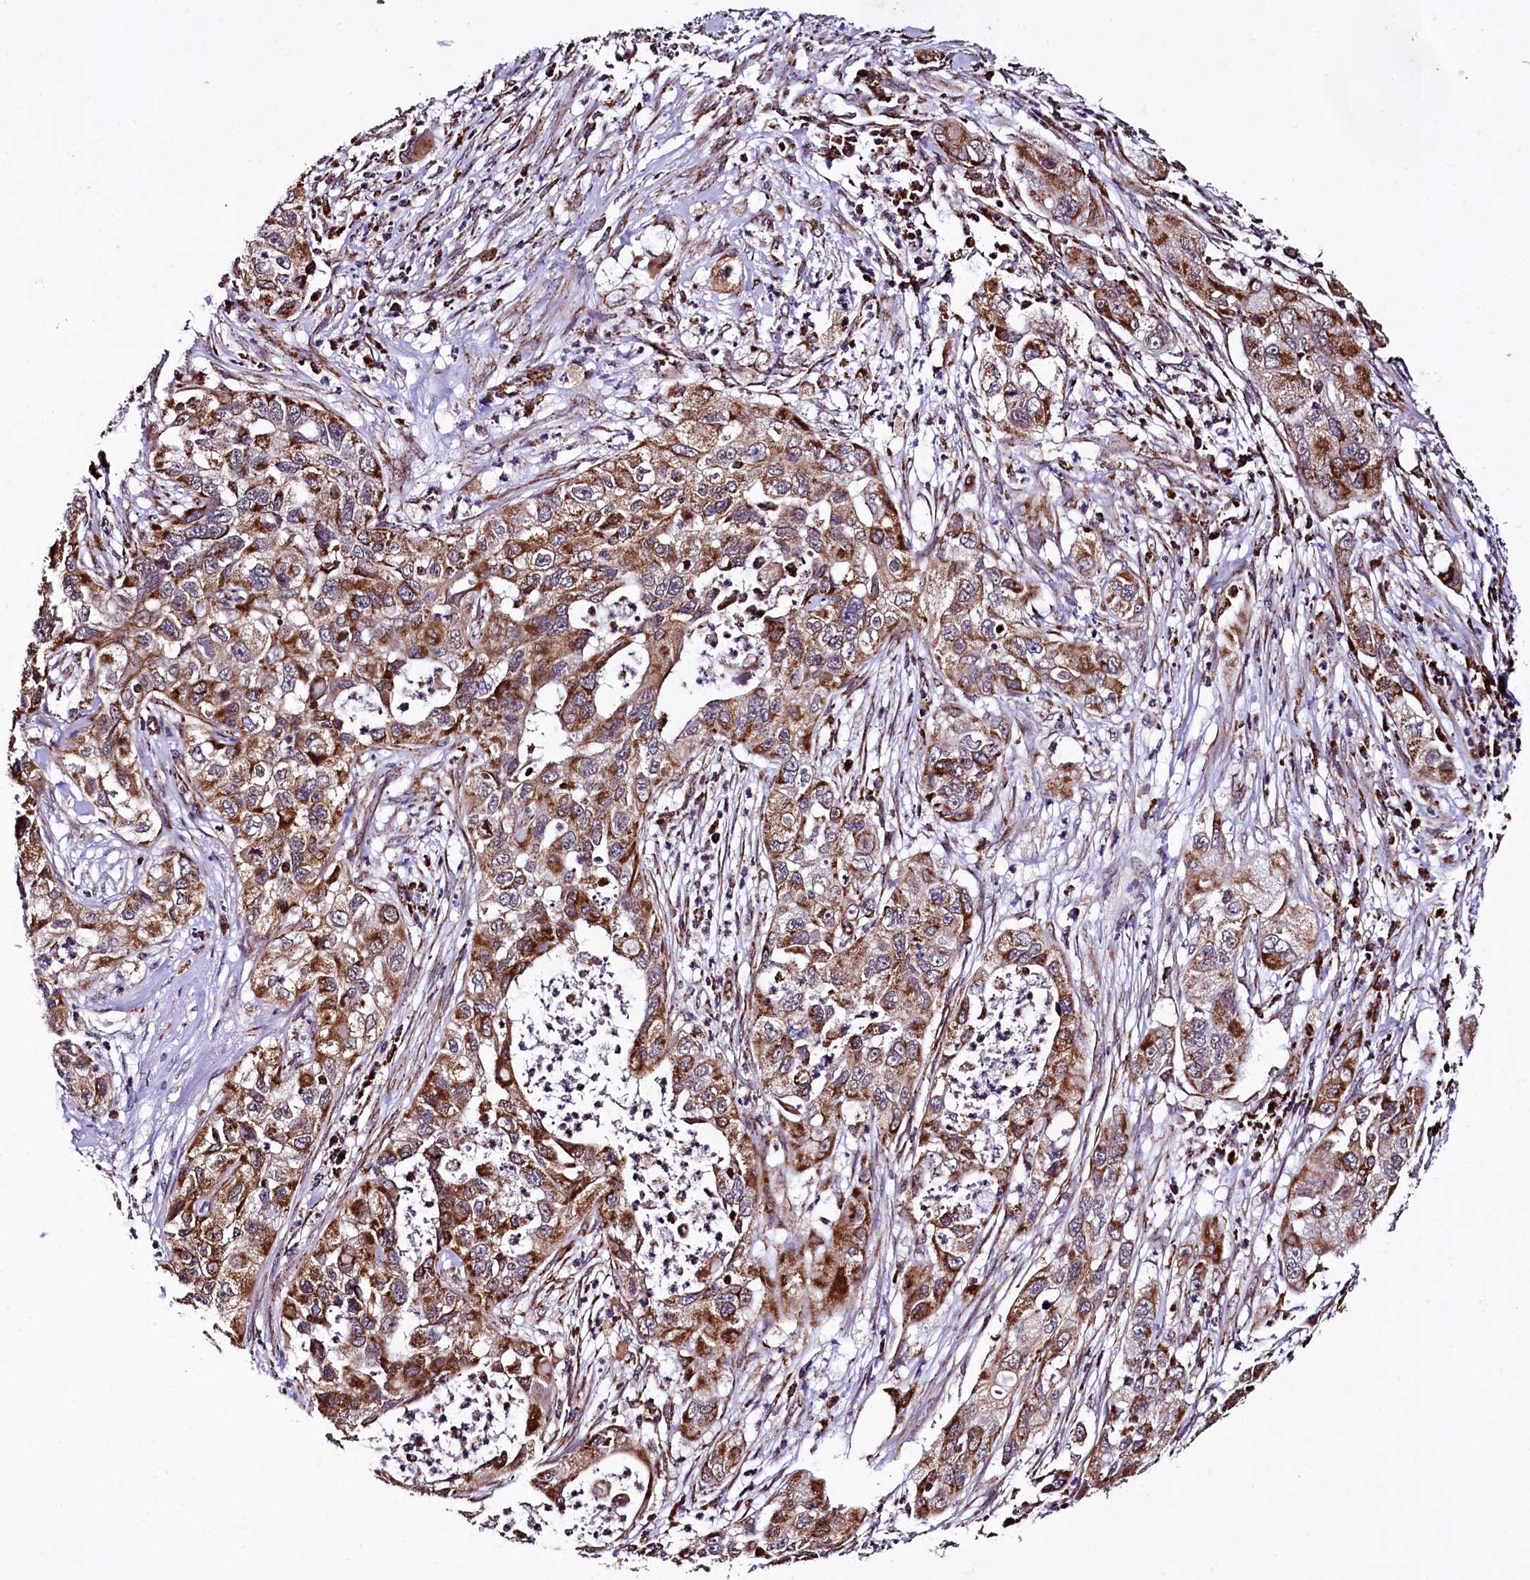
{"staining": {"intensity": "moderate", "quantity": ">75%", "location": "cytoplasmic/membranous"}, "tissue": "pancreatic cancer", "cell_type": "Tumor cells", "image_type": "cancer", "snomed": [{"axis": "morphology", "description": "Adenocarcinoma, NOS"}, {"axis": "topography", "description": "Pancreas"}], "caption": "DAB (3,3'-diaminobenzidine) immunohistochemical staining of pancreatic cancer exhibits moderate cytoplasmic/membranous protein positivity in approximately >75% of tumor cells.", "gene": "KLC2", "patient": {"sex": "female", "age": 78}}